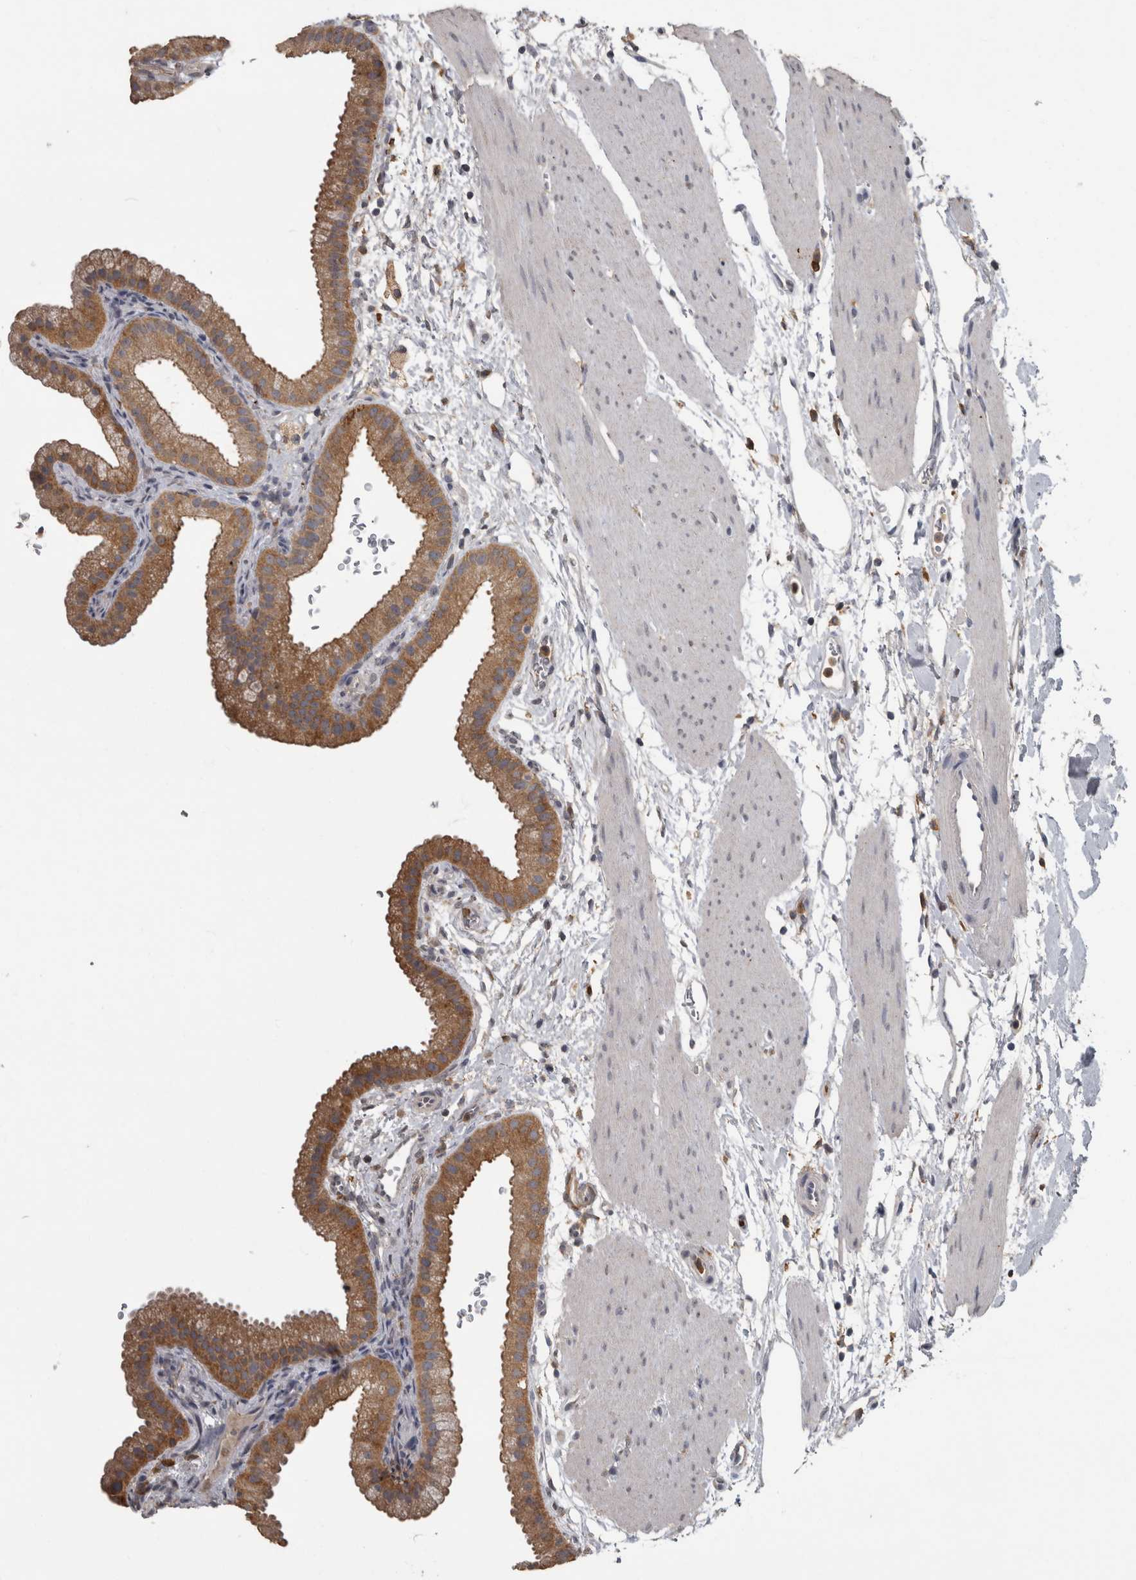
{"staining": {"intensity": "moderate", "quantity": ">75%", "location": "cytoplasmic/membranous"}, "tissue": "gallbladder", "cell_type": "Glandular cells", "image_type": "normal", "snomed": [{"axis": "morphology", "description": "Normal tissue, NOS"}, {"axis": "topography", "description": "Gallbladder"}], "caption": "This is an image of immunohistochemistry staining of normal gallbladder, which shows moderate expression in the cytoplasmic/membranous of glandular cells.", "gene": "PIK3AP1", "patient": {"sex": "female", "age": 64}}